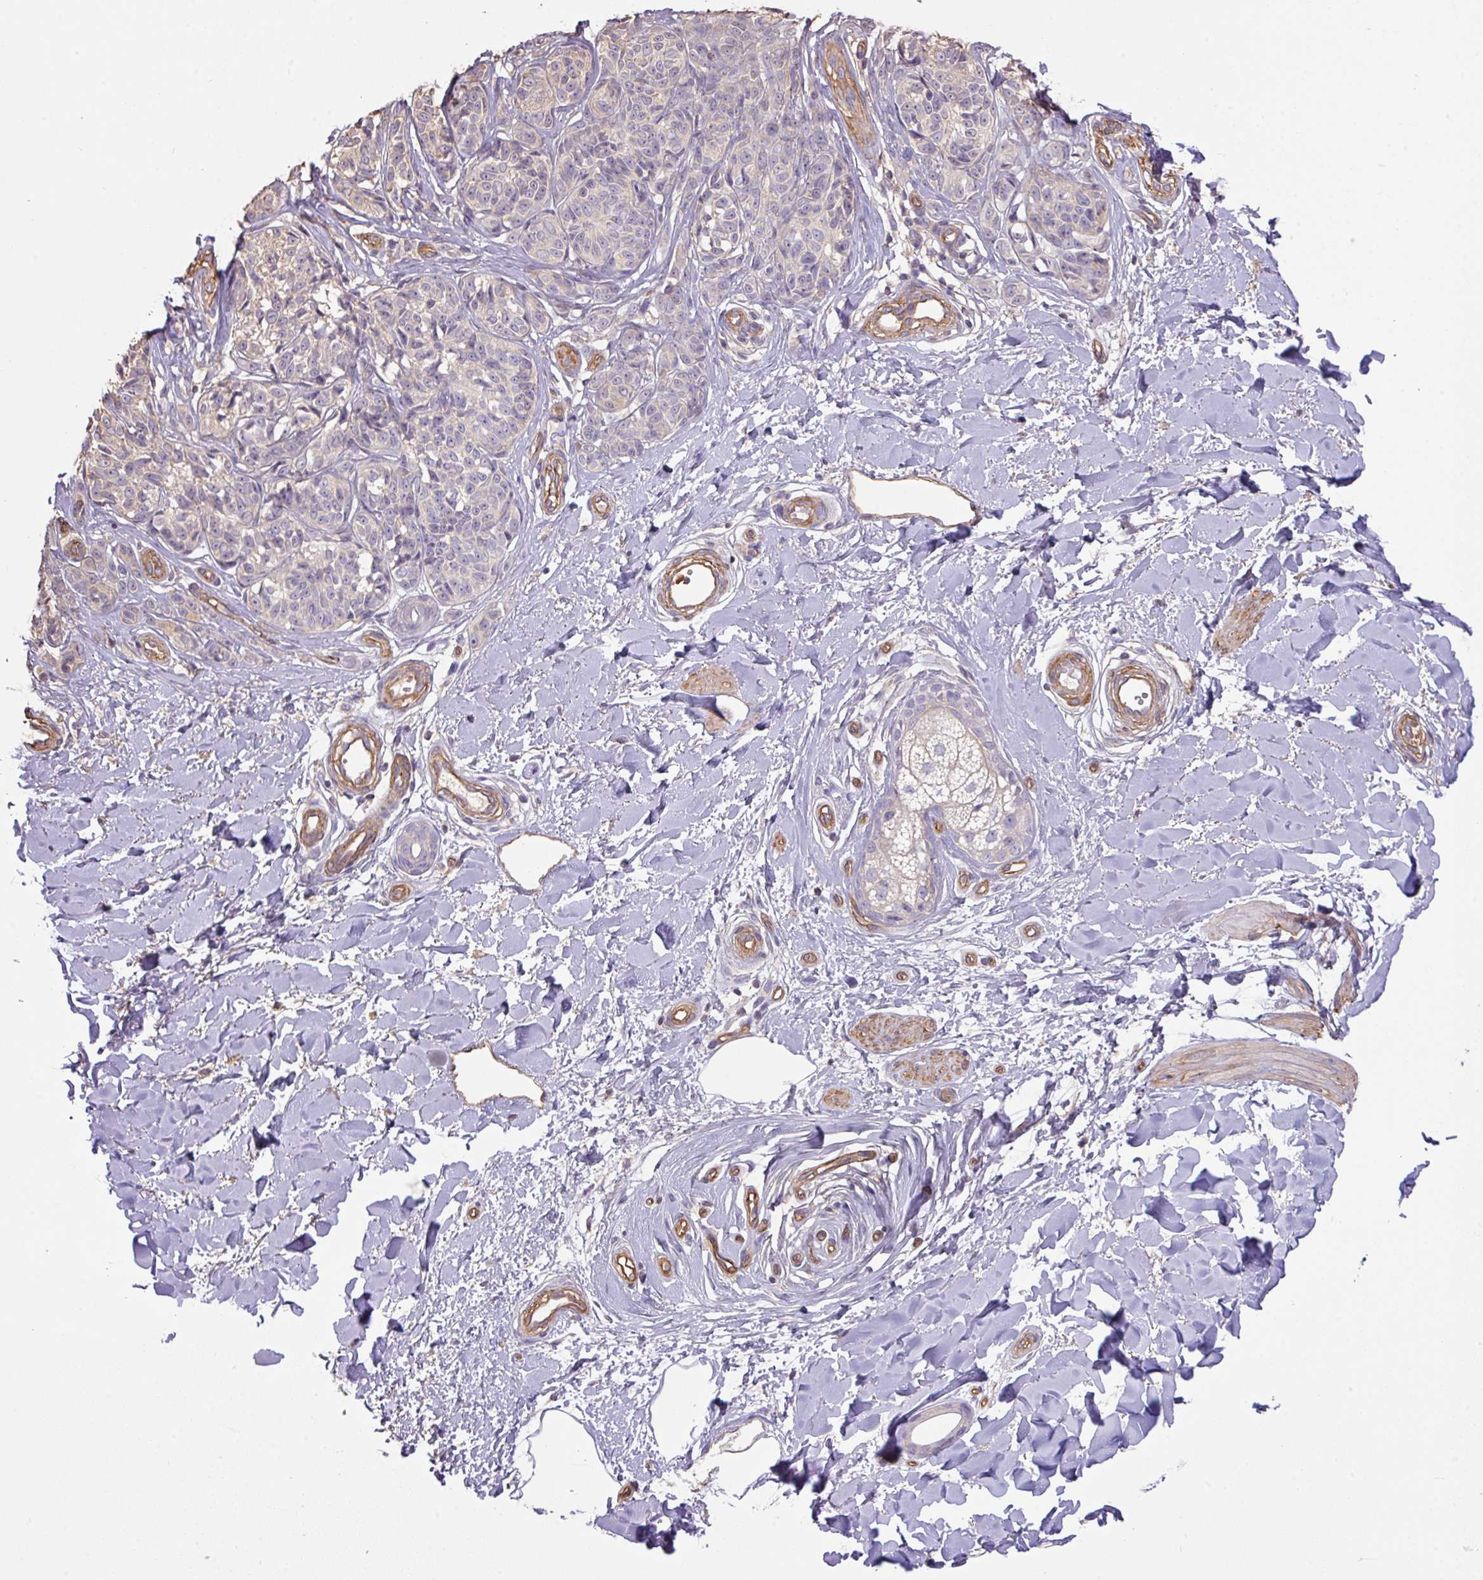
{"staining": {"intensity": "negative", "quantity": "none", "location": "none"}, "tissue": "melanoma", "cell_type": "Tumor cells", "image_type": "cancer", "snomed": [{"axis": "morphology", "description": "Malignant melanoma, NOS"}, {"axis": "topography", "description": "Skin"}], "caption": "High magnification brightfield microscopy of melanoma stained with DAB (3,3'-diaminobenzidine) (brown) and counterstained with hematoxylin (blue): tumor cells show no significant staining.", "gene": "CALML4", "patient": {"sex": "female", "age": 37}}